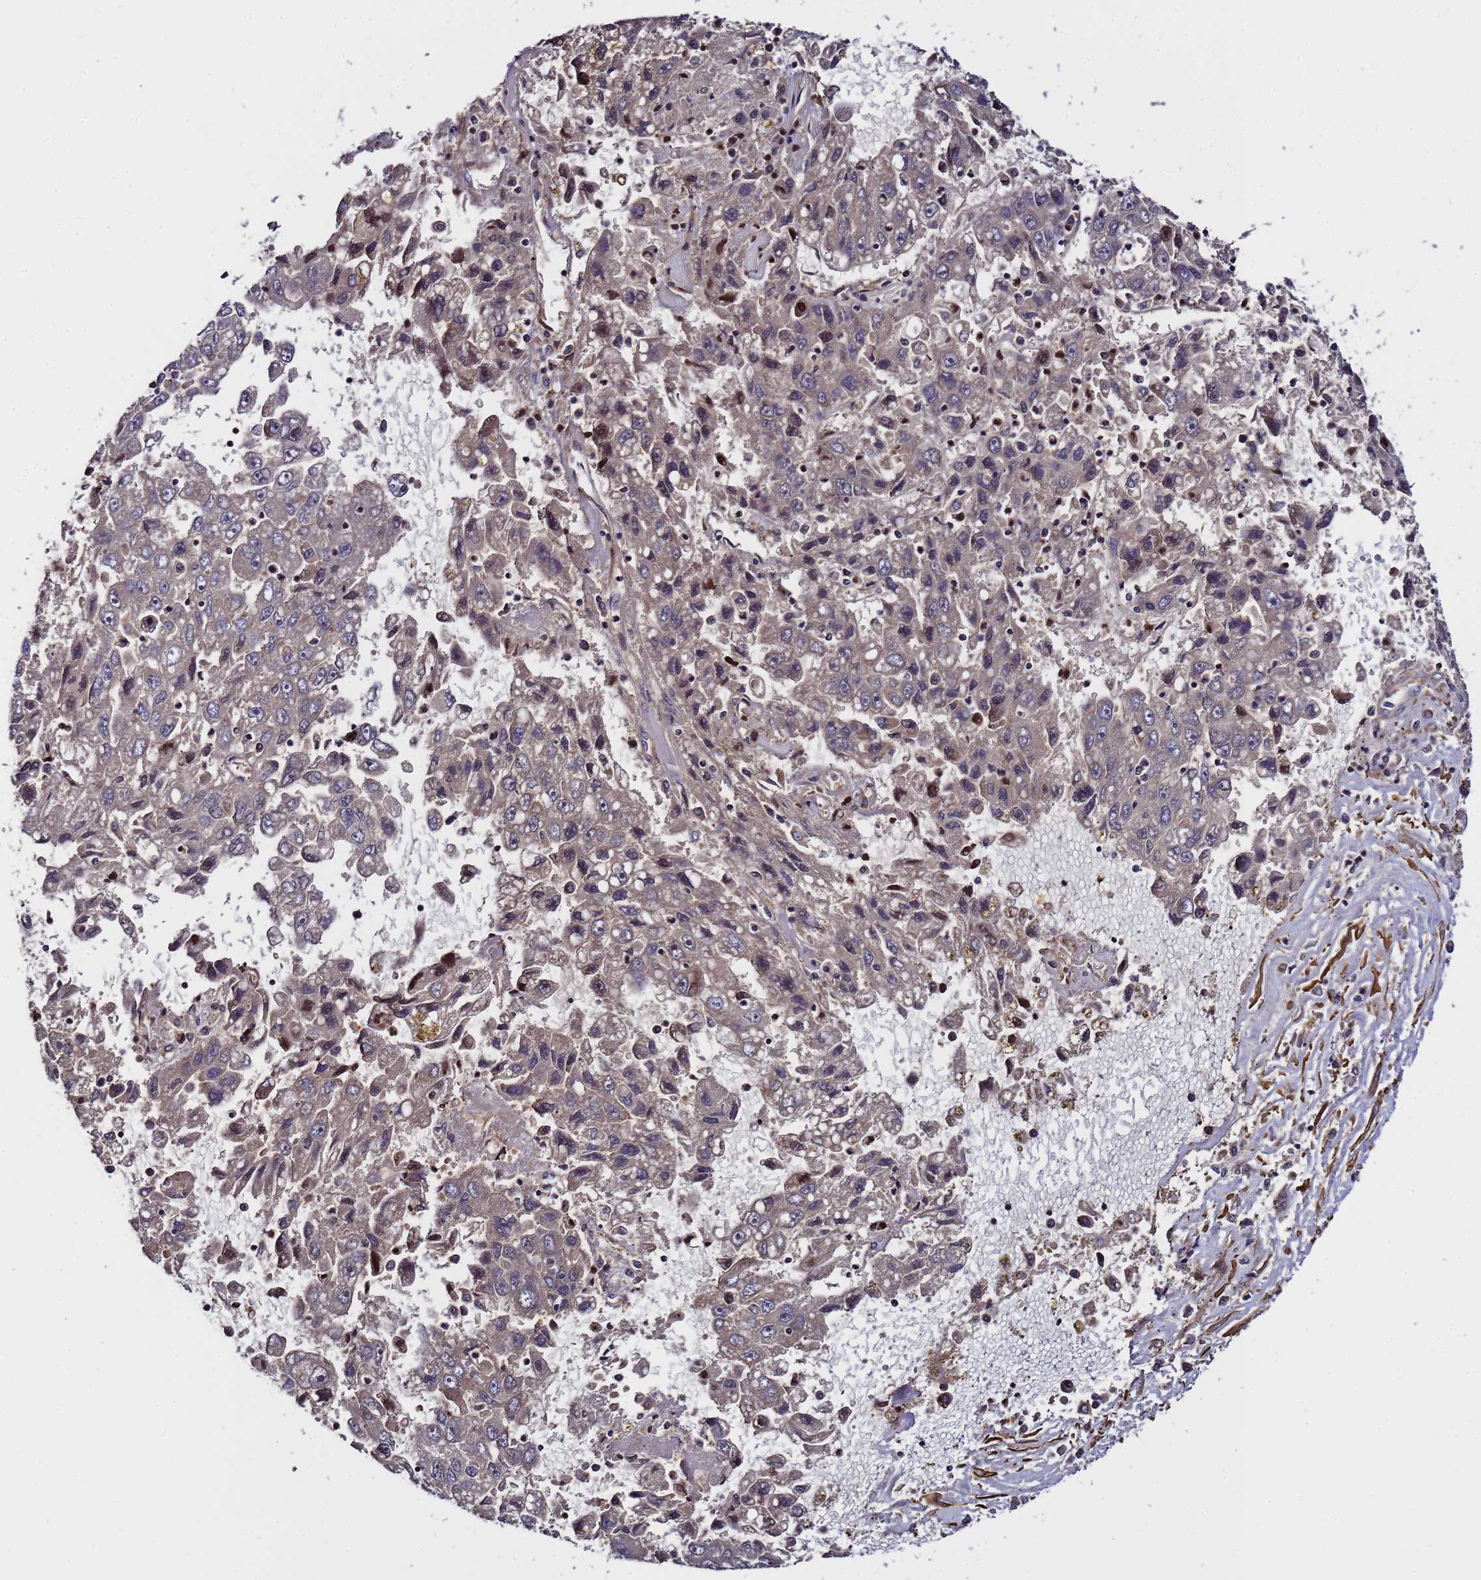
{"staining": {"intensity": "moderate", "quantity": "<25%", "location": "nuclear"}, "tissue": "liver cancer", "cell_type": "Tumor cells", "image_type": "cancer", "snomed": [{"axis": "morphology", "description": "Carcinoma, Hepatocellular, NOS"}, {"axis": "topography", "description": "Liver"}], "caption": "Immunohistochemical staining of liver hepatocellular carcinoma shows low levels of moderate nuclear protein staining in approximately <25% of tumor cells.", "gene": "GSTCD", "patient": {"sex": "male", "age": 49}}